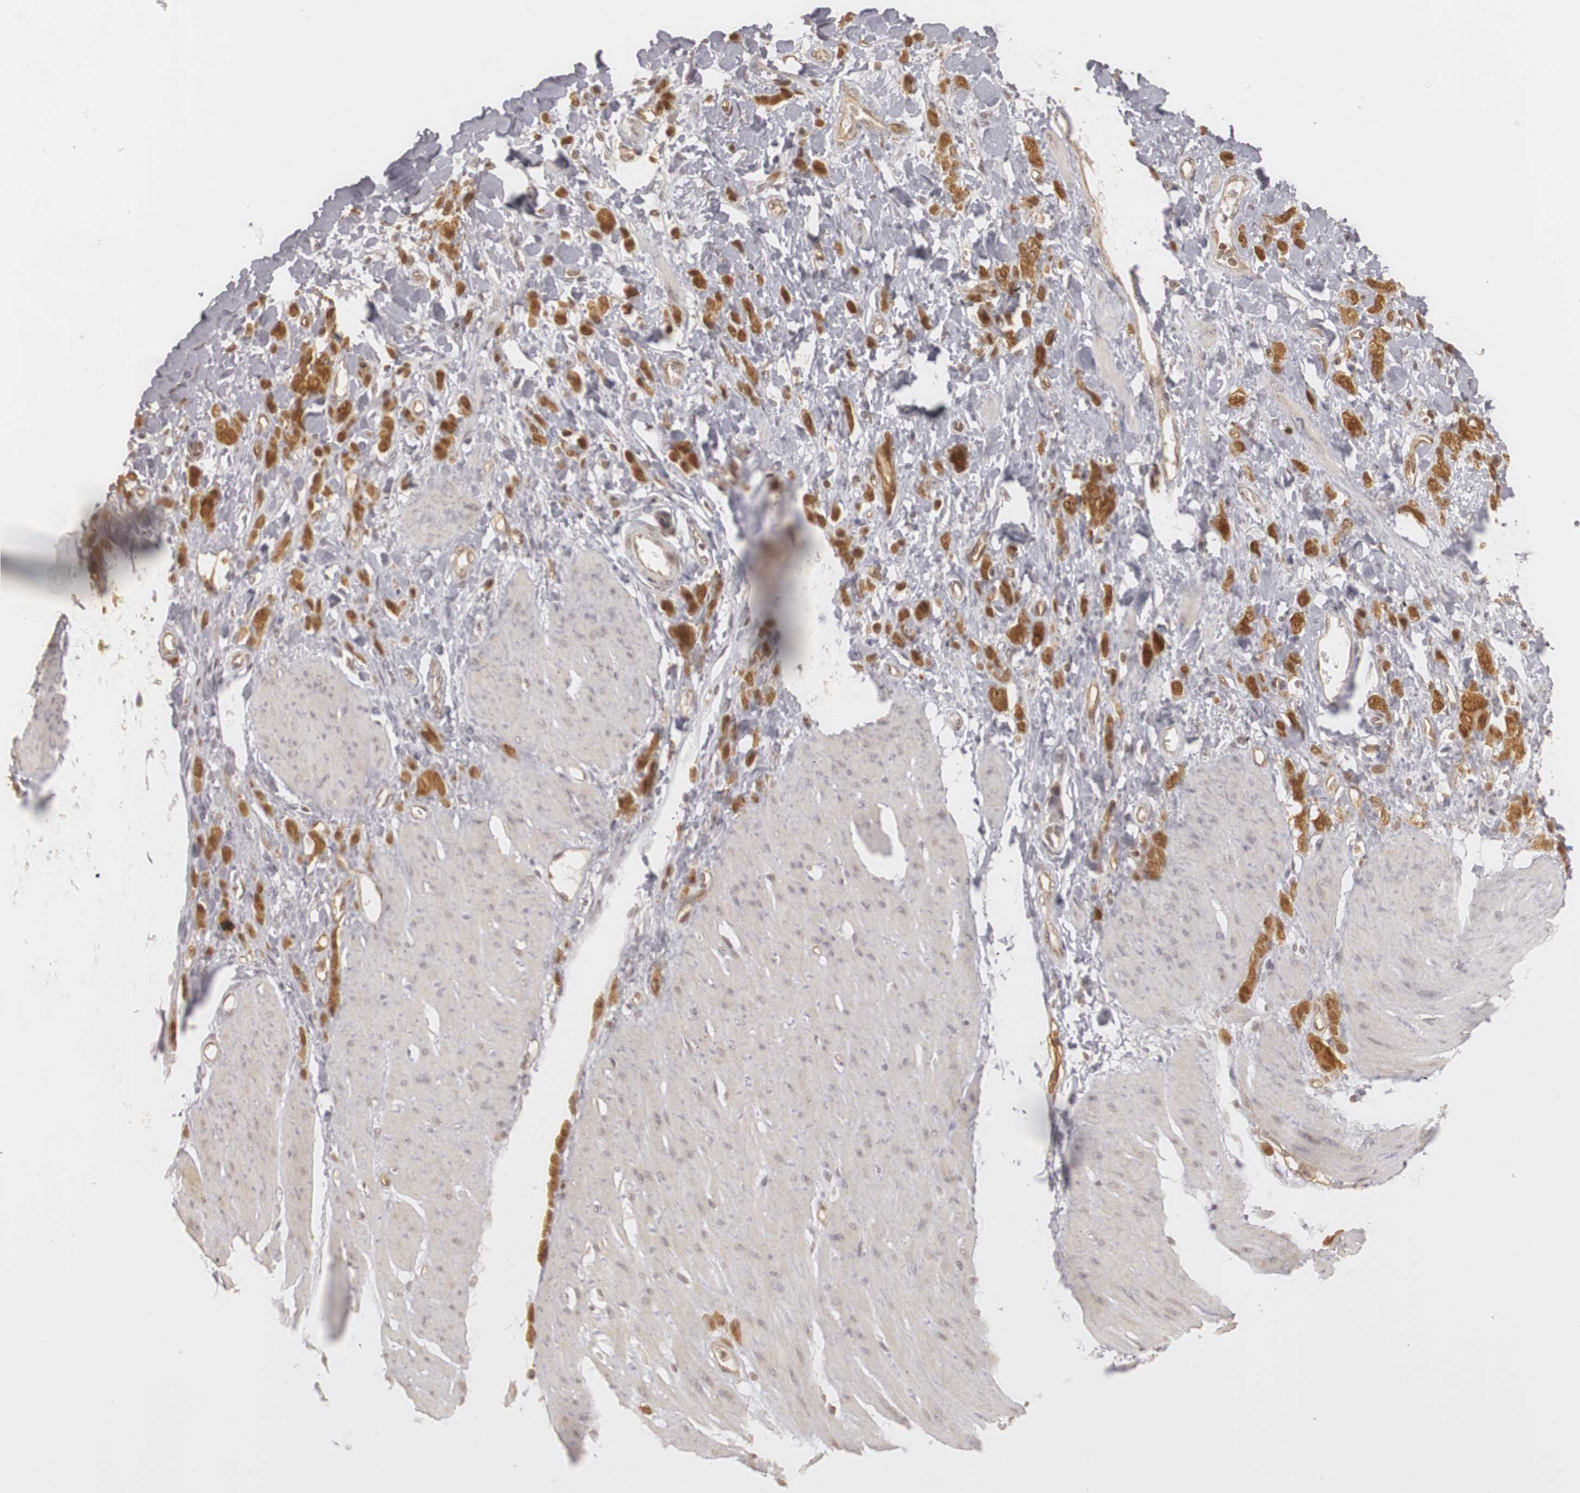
{"staining": {"intensity": "moderate", "quantity": ">75%", "location": "cytoplasmic/membranous,nuclear"}, "tissue": "stomach cancer", "cell_type": "Tumor cells", "image_type": "cancer", "snomed": [{"axis": "morphology", "description": "Normal tissue, NOS"}, {"axis": "morphology", "description": "Adenocarcinoma, NOS"}, {"axis": "topography", "description": "Stomach"}], "caption": "Moderate cytoplasmic/membranous and nuclear protein expression is appreciated in approximately >75% of tumor cells in stomach cancer.", "gene": "PLEKHA1", "patient": {"sex": "male", "age": 82}}